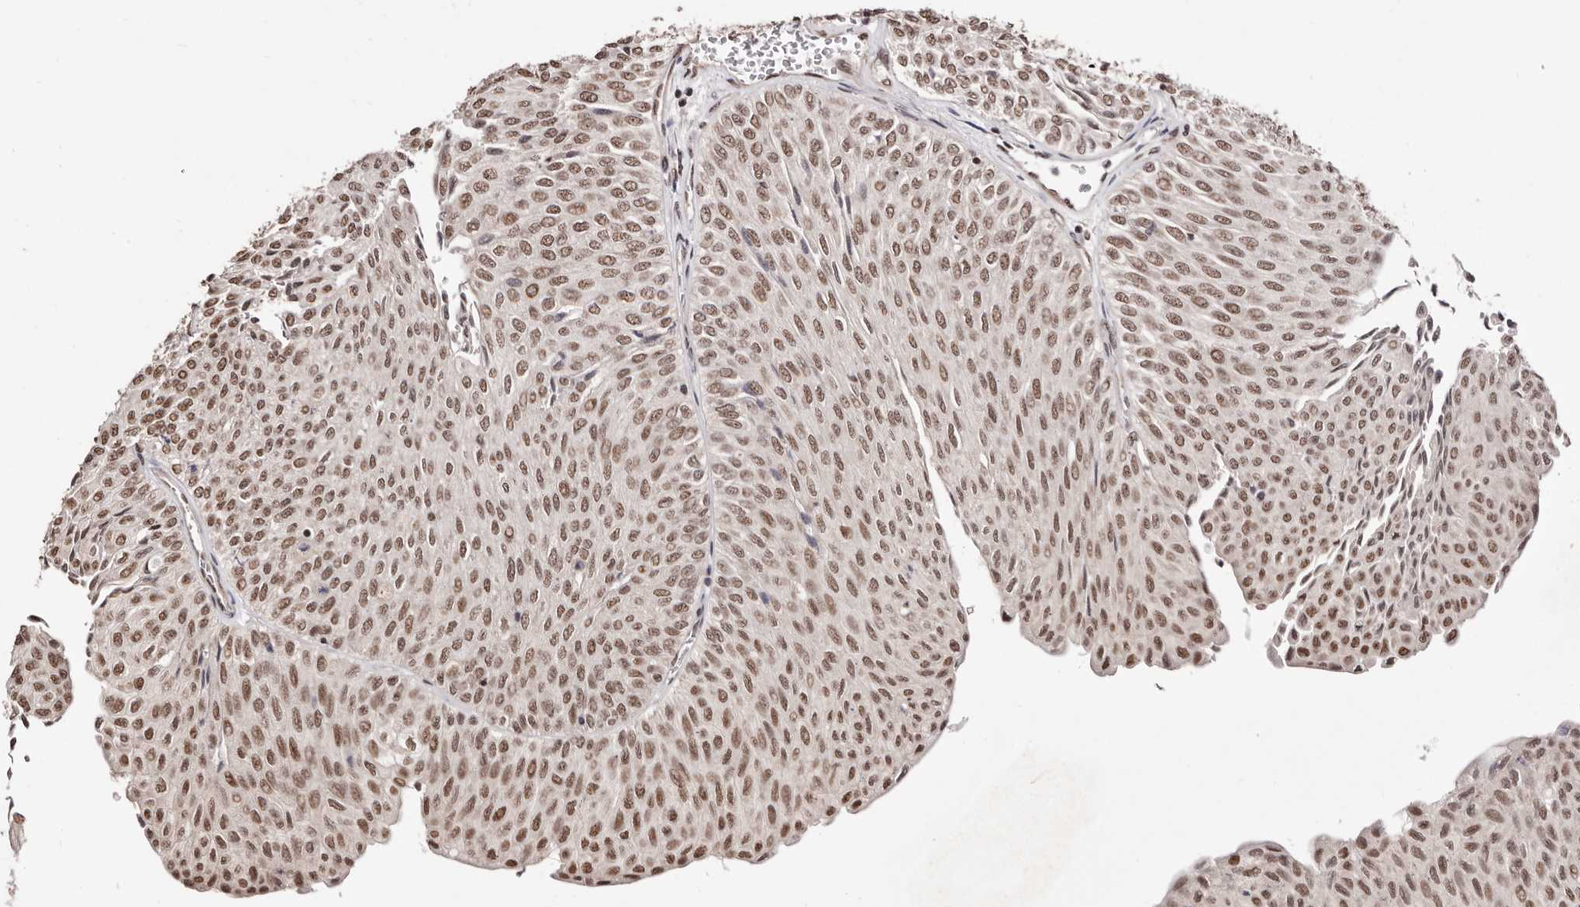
{"staining": {"intensity": "strong", "quantity": ">75%", "location": "nuclear"}, "tissue": "urothelial cancer", "cell_type": "Tumor cells", "image_type": "cancer", "snomed": [{"axis": "morphology", "description": "Urothelial carcinoma, Low grade"}, {"axis": "topography", "description": "Urinary bladder"}], "caption": "The immunohistochemical stain labels strong nuclear expression in tumor cells of urothelial carcinoma (low-grade) tissue.", "gene": "BICRAL", "patient": {"sex": "male", "age": 78}}